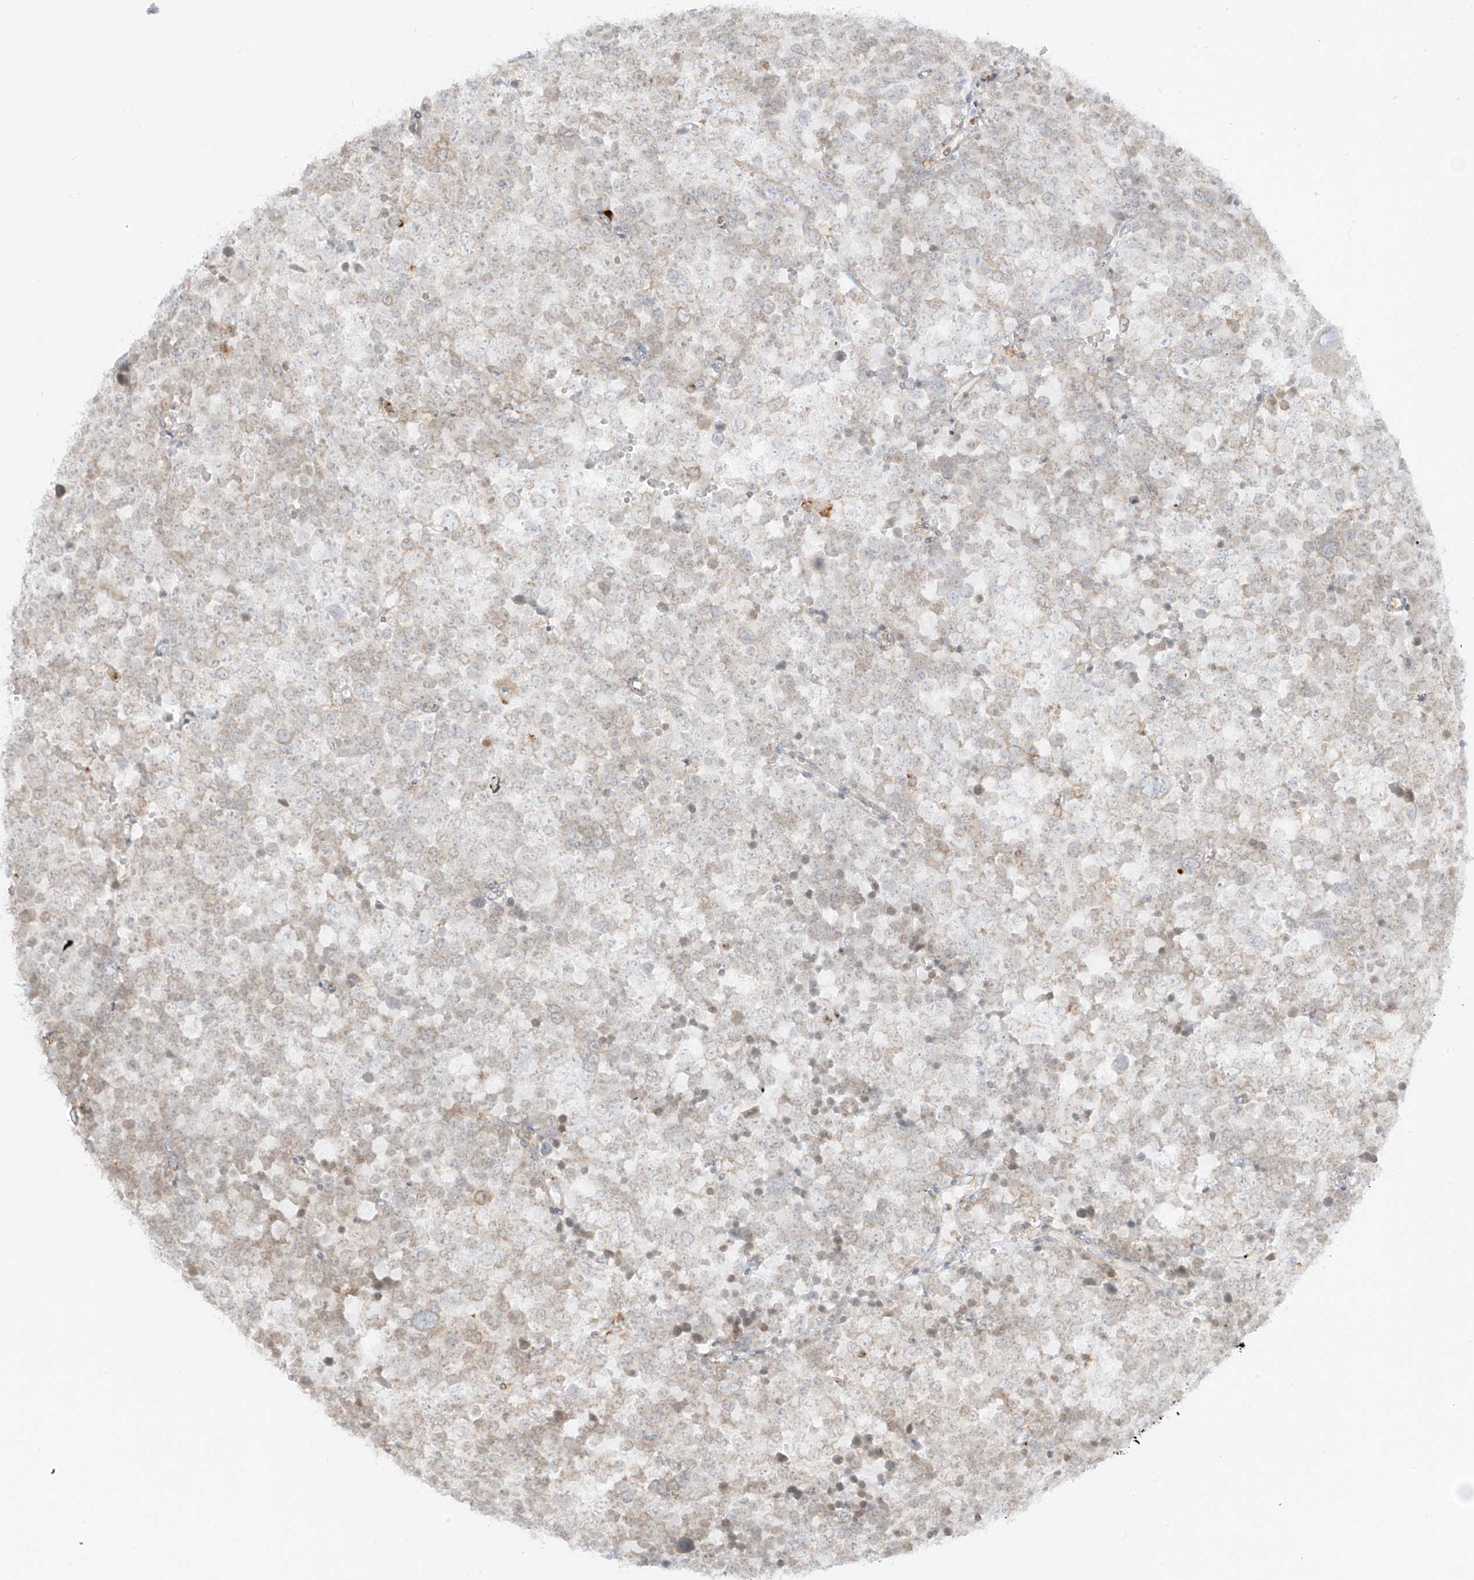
{"staining": {"intensity": "weak", "quantity": "<25%", "location": "cytoplasmic/membranous"}, "tissue": "testis cancer", "cell_type": "Tumor cells", "image_type": "cancer", "snomed": [{"axis": "morphology", "description": "Seminoma, NOS"}, {"axis": "topography", "description": "Testis"}], "caption": "Tumor cells show no significant protein expression in testis cancer.", "gene": "LRRC59", "patient": {"sex": "male", "age": 71}}